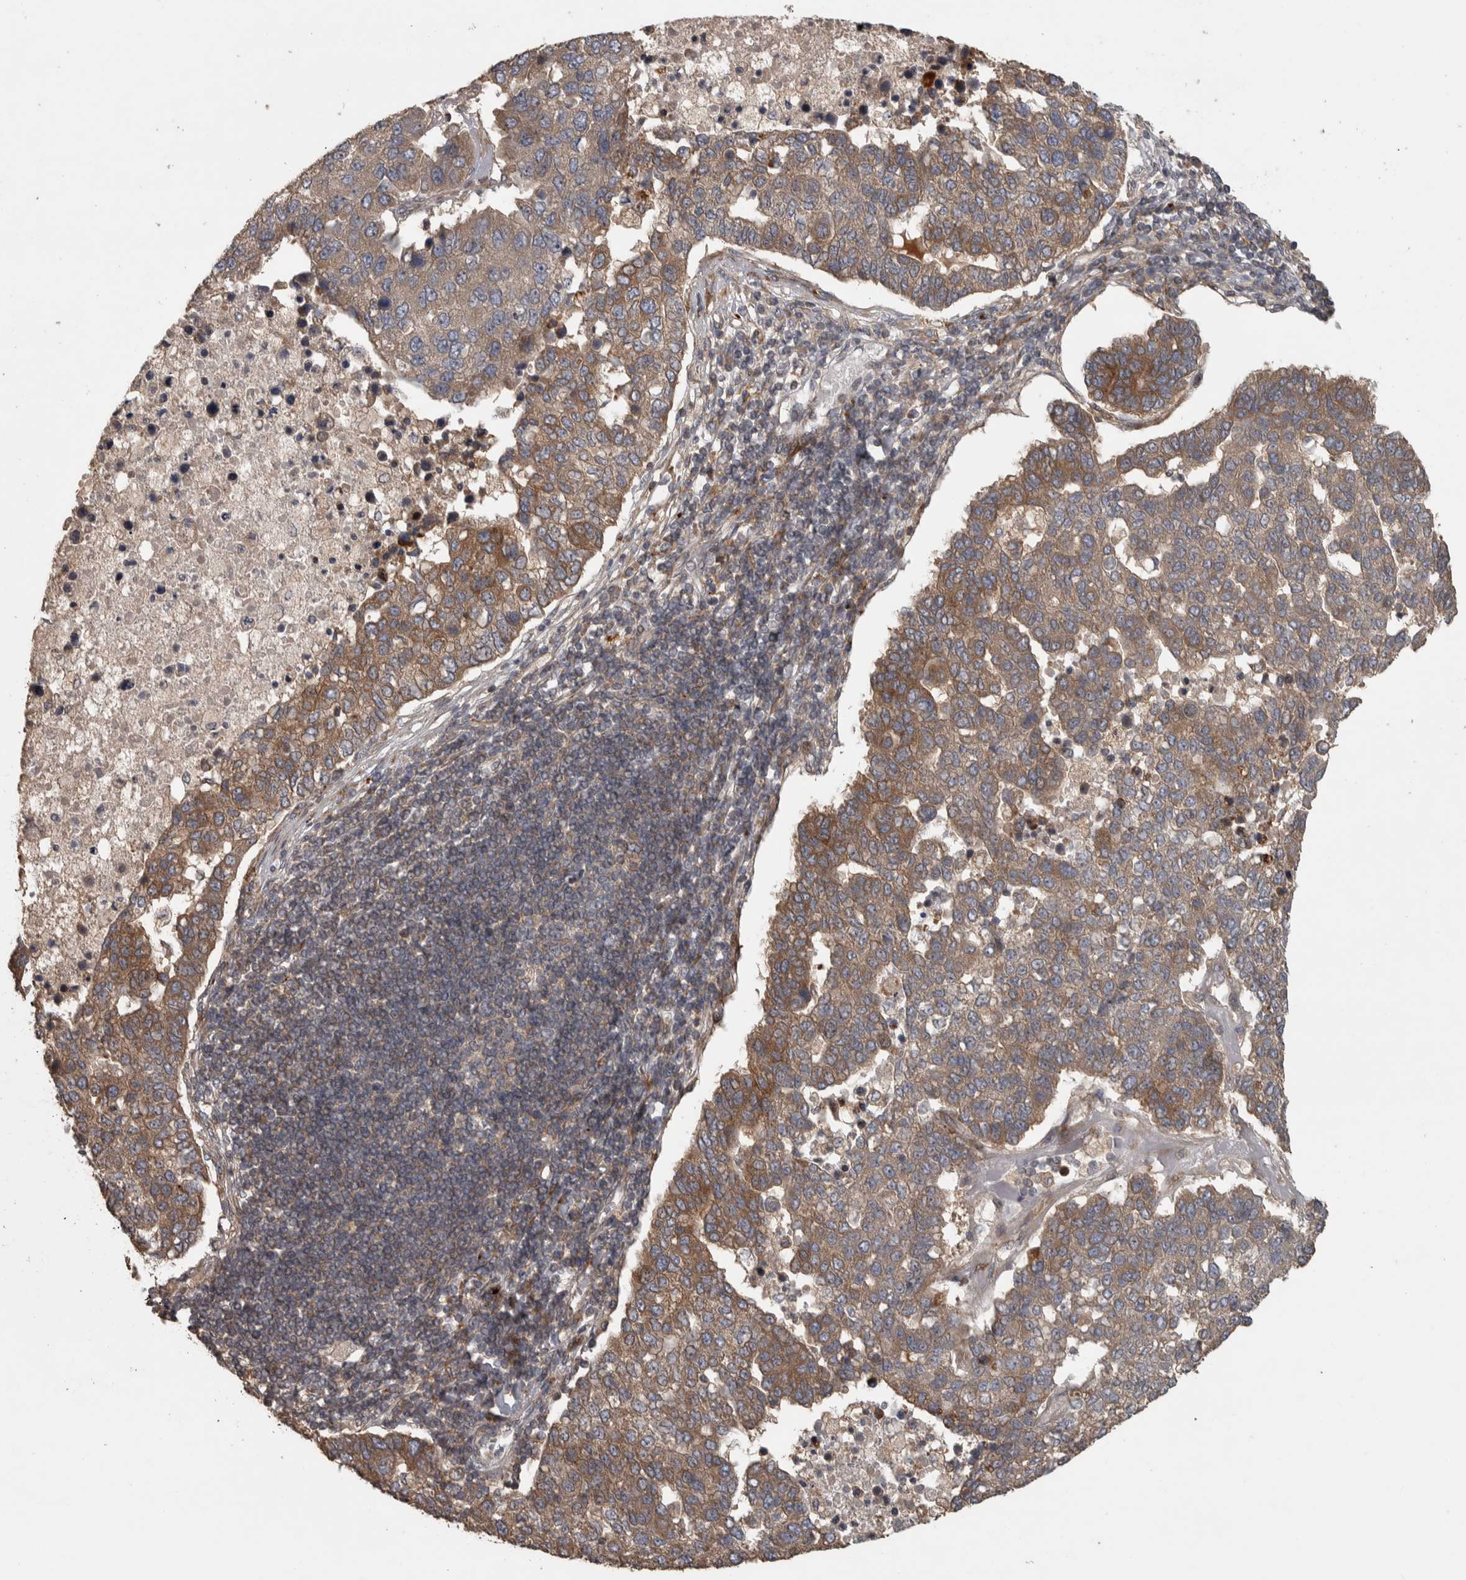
{"staining": {"intensity": "moderate", "quantity": ">75%", "location": "cytoplasmic/membranous"}, "tissue": "pancreatic cancer", "cell_type": "Tumor cells", "image_type": "cancer", "snomed": [{"axis": "morphology", "description": "Adenocarcinoma, NOS"}, {"axis": "topography", "description": "Pancreas"}], "caption": "A histopathology image showing moderate cytoplasmic/membranous positivity in about >75% of tumor cells in pancreatic adenocarcinoma, as visualized by brown immunohistochemical staining.", "gene": "ERAL1", "patient": {"sex": "female", "age": 61}}